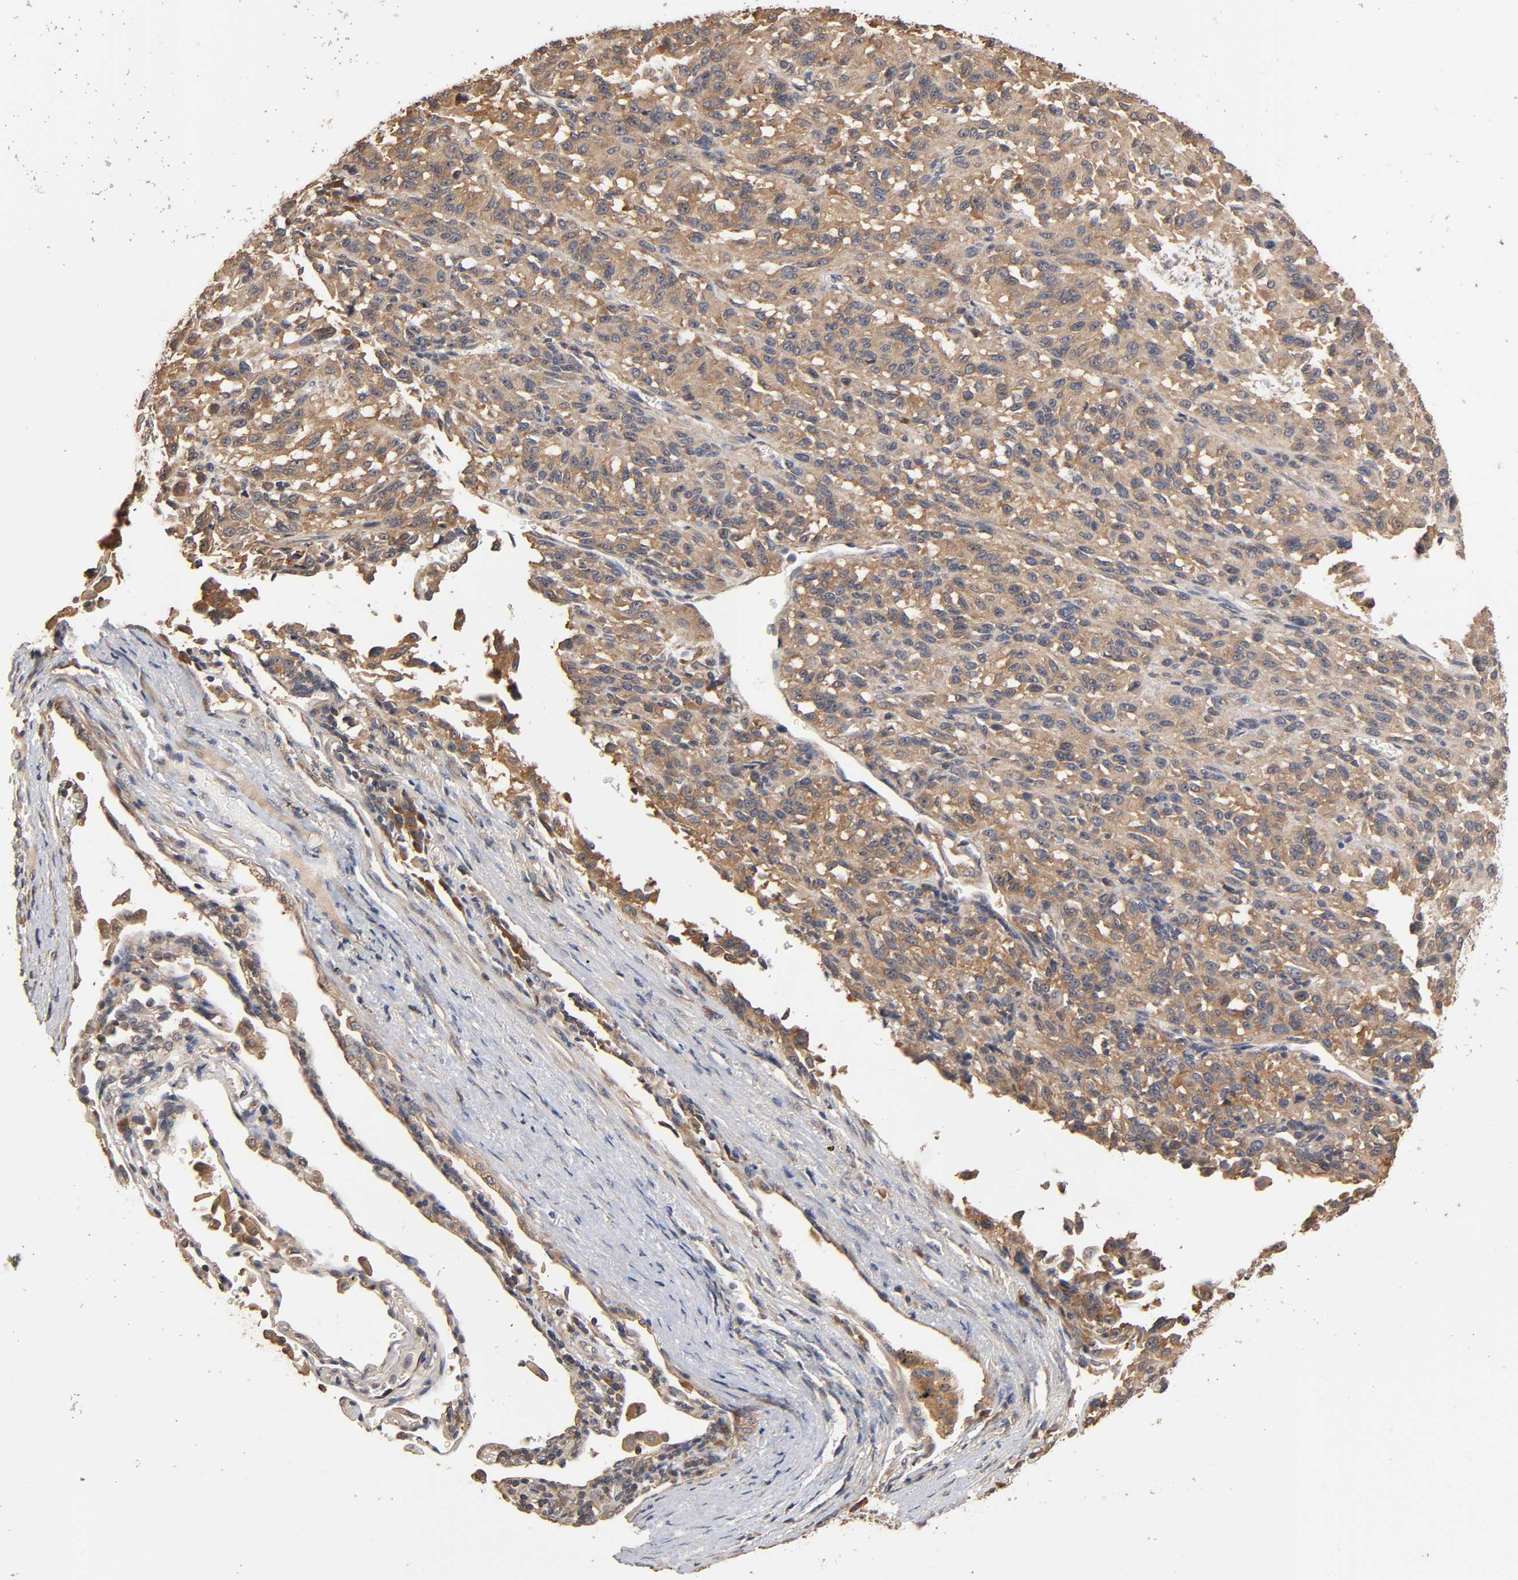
{"staining": {"intensity": "moderate", "quantity": ">75%", "location": "cytoplasmic/membranous"}, "tissue": "melanoma", "cell_type": "Tumor cells", "image_type": "cancer", "snomed": [{"axis": "morphology", "description": "Malignant melanoma, Metastatic site"}, {"axis": "topography", "description": "Lung"}], "caption": "IHC (DAB (3,3'-diaminobenzidine)) staining of melanoma shows moderate cytoplasmic/membranous protein staining in about >75% of tumor cells.", "gene": "ARHGEF7", "patient": {"sex": "male", "age": 64}}